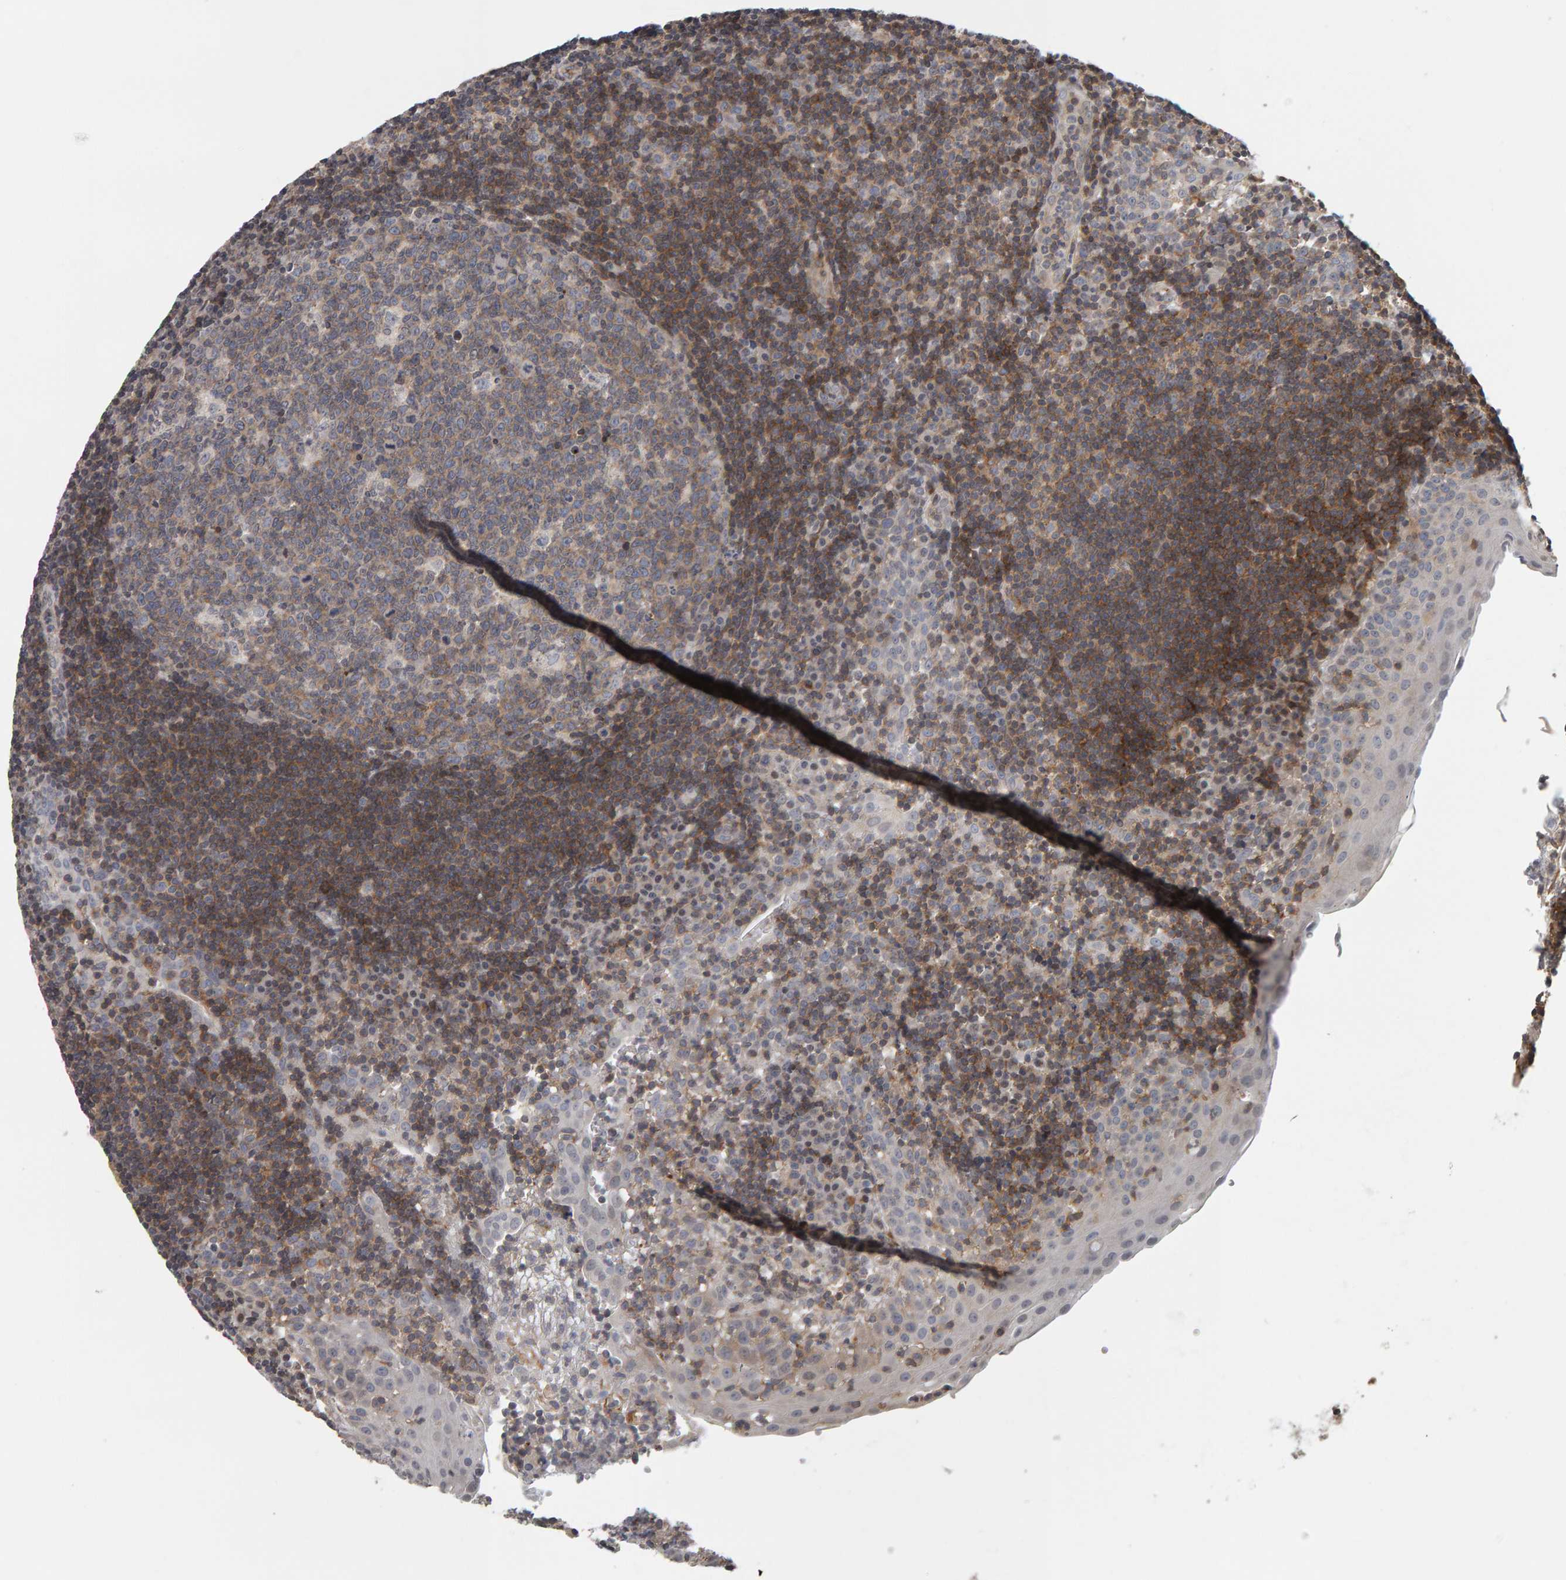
{"staining": {"intensity": "weak", "quantity": ">75%", "location": "cytoplasmic/membranous"}, "tissue": "tonsil", "cell_type": "Germinal center cells", "image_type": "normal", "snomed": [{"axis": "morphology", "description": "Normal tissue, NOS"}, {"axis": "topography", "description": "Tonsil"}], "caption": "Weak cytoplasmic/membranous expression is present in about >75% of germinal center cells in unremarkable tonsil.", "gene": "TEFM", "patient": {"sex": "female", "age": 40}}